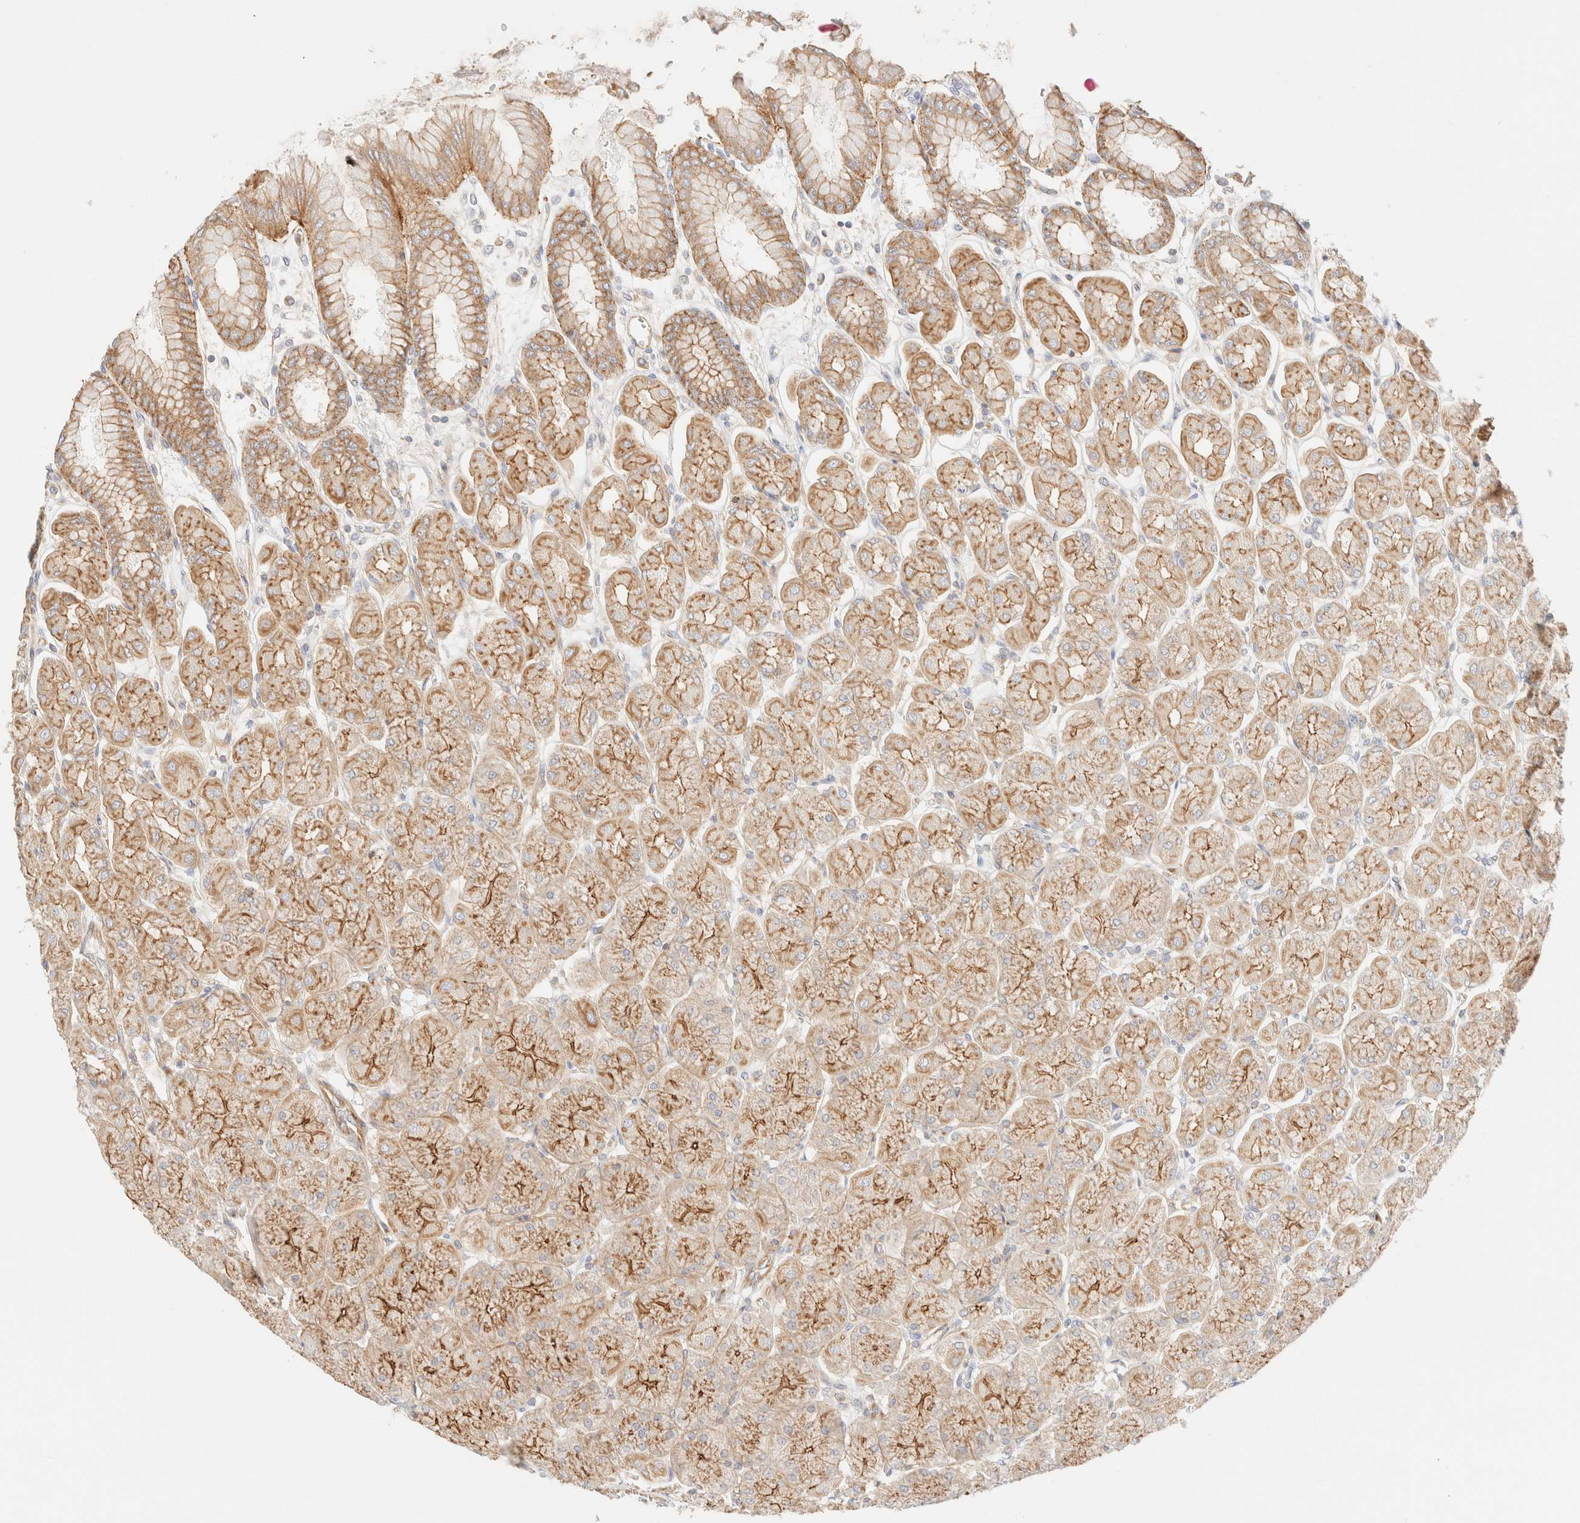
{"staining": {"intensity": "strong", "quantity": ">75%", "location": "cytoplasmic/membranous"}, "tissue": "stomach", "cell_type": "Glandular cells", "image_type": "normal", "snomed": [{"axis": "morphology", "description": "Normal tissue, NOS"}, {"axis": "topography", "description": "Stomach, upper"}], "caption": "IHC image of unremarkable stomach: stomach stained using IHC displays high levels of strong protein expression localized specifically in the cytoplasmic/membranous of glandular cells, appearing as a cytoplasmic/membranous brown color.", "gene": "MYO10", "patient": {"sex": "female", "age": 56}}